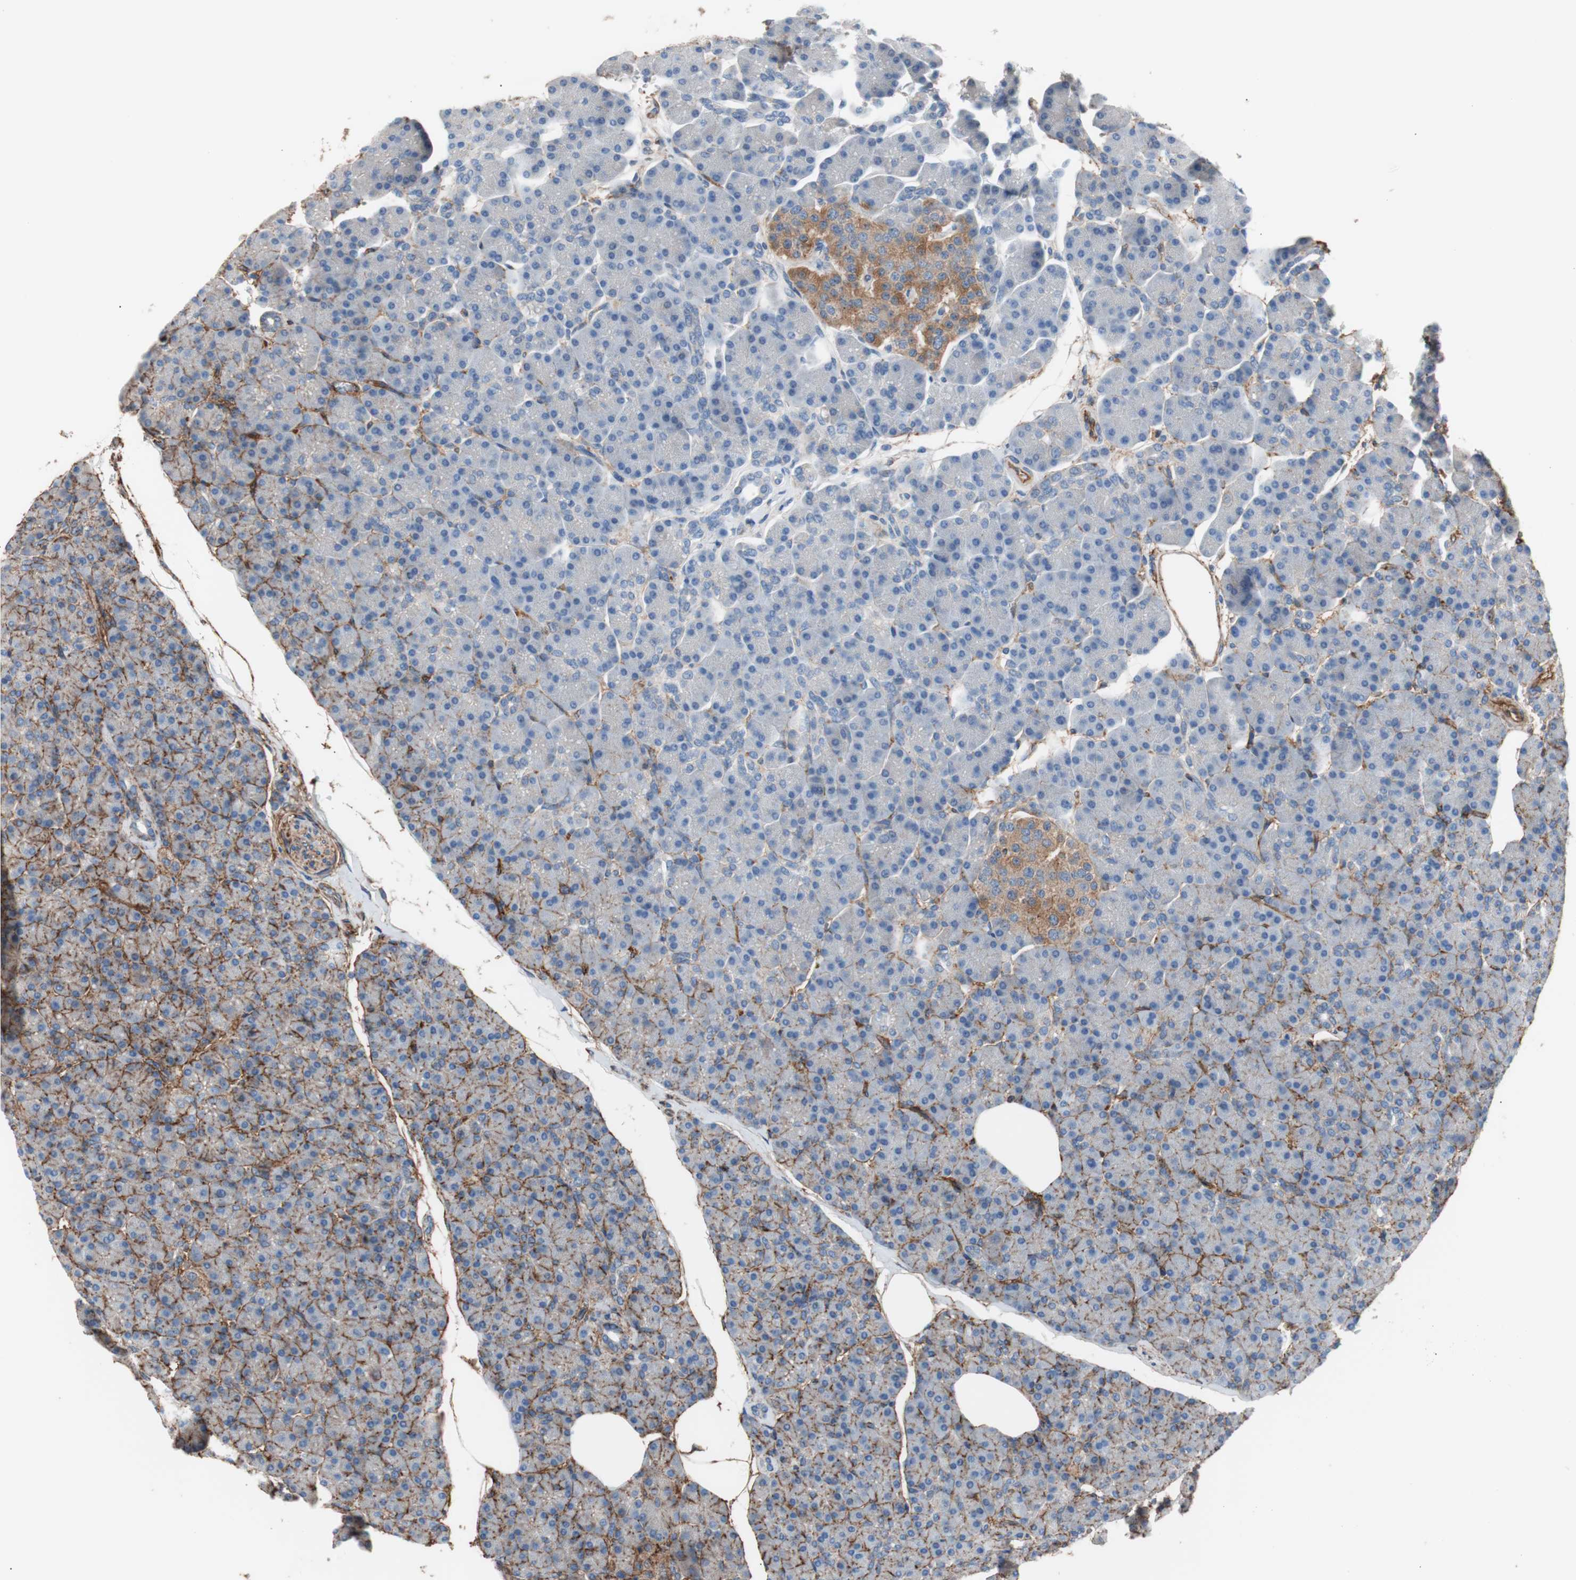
{"staining": {"intensity": "weak", "quantity": "25%-75%", "location": "cytoplasmic/membranous"}, "tissue": "pancreas", "cell_type": "Exocrine glandular cells", "image_type": "normal", "snomed": [{"axis": "morphology", "description": "Normal tissue, NOS"}, {"axis": "topography", "description": "Pancreas"}], "caption": "Pancreas was stained to show a protein in brown. There is low levels of weak cytoplasmic/membranous expression in approximately 25%-75% of exocrine glandular cells. The protein of interest is stained brown, and the nuclei are stained in blue (DAB IHC with brightfield microscopy, high magnification).", "gene": "CD81", "patient": {"sex": "female", "age": 43}}